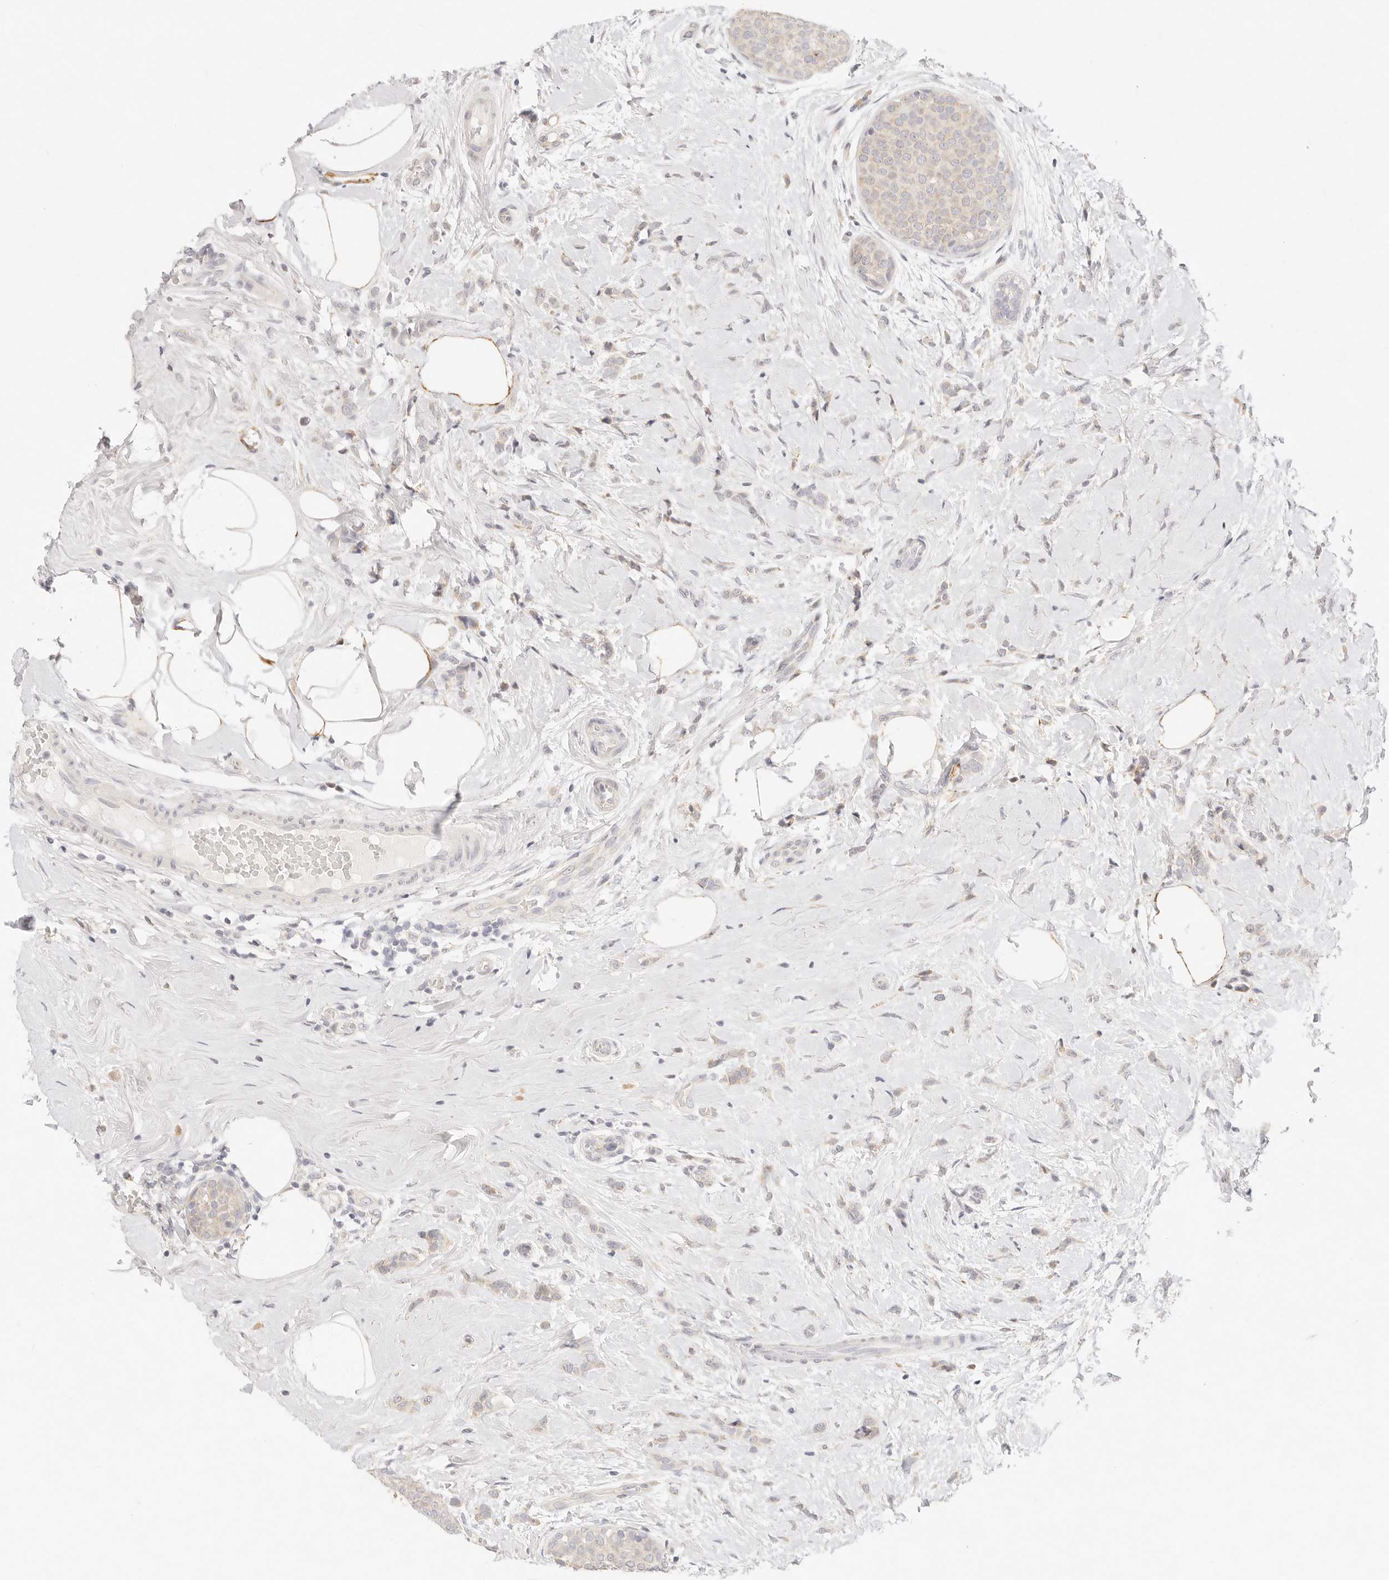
{"staining": {"intensity": "weak", "quantity": "<25%", "location": "cytoplasmic/membranous"}, "tissue": "breast cancer", "cell_type": "Tumor cells", "image_type": "cancer", "snomed": [{"axis": "morphology", "description": "Lobular carcinoma, in situ"}, {"axis": "morphology", "description": "Lobular carcinoma"}, {"axis": "topography", "description": "Breast"}], "caption": "Immunohistochemistry image of breast cancer stained for a protein (brown), which reveals no expression in tumor cells. (Immunohistochemistry (ihc), brightfield microscopy, high magnification).", "gene": "GPR156", "patient": {"sex": "female", "age": 41}}